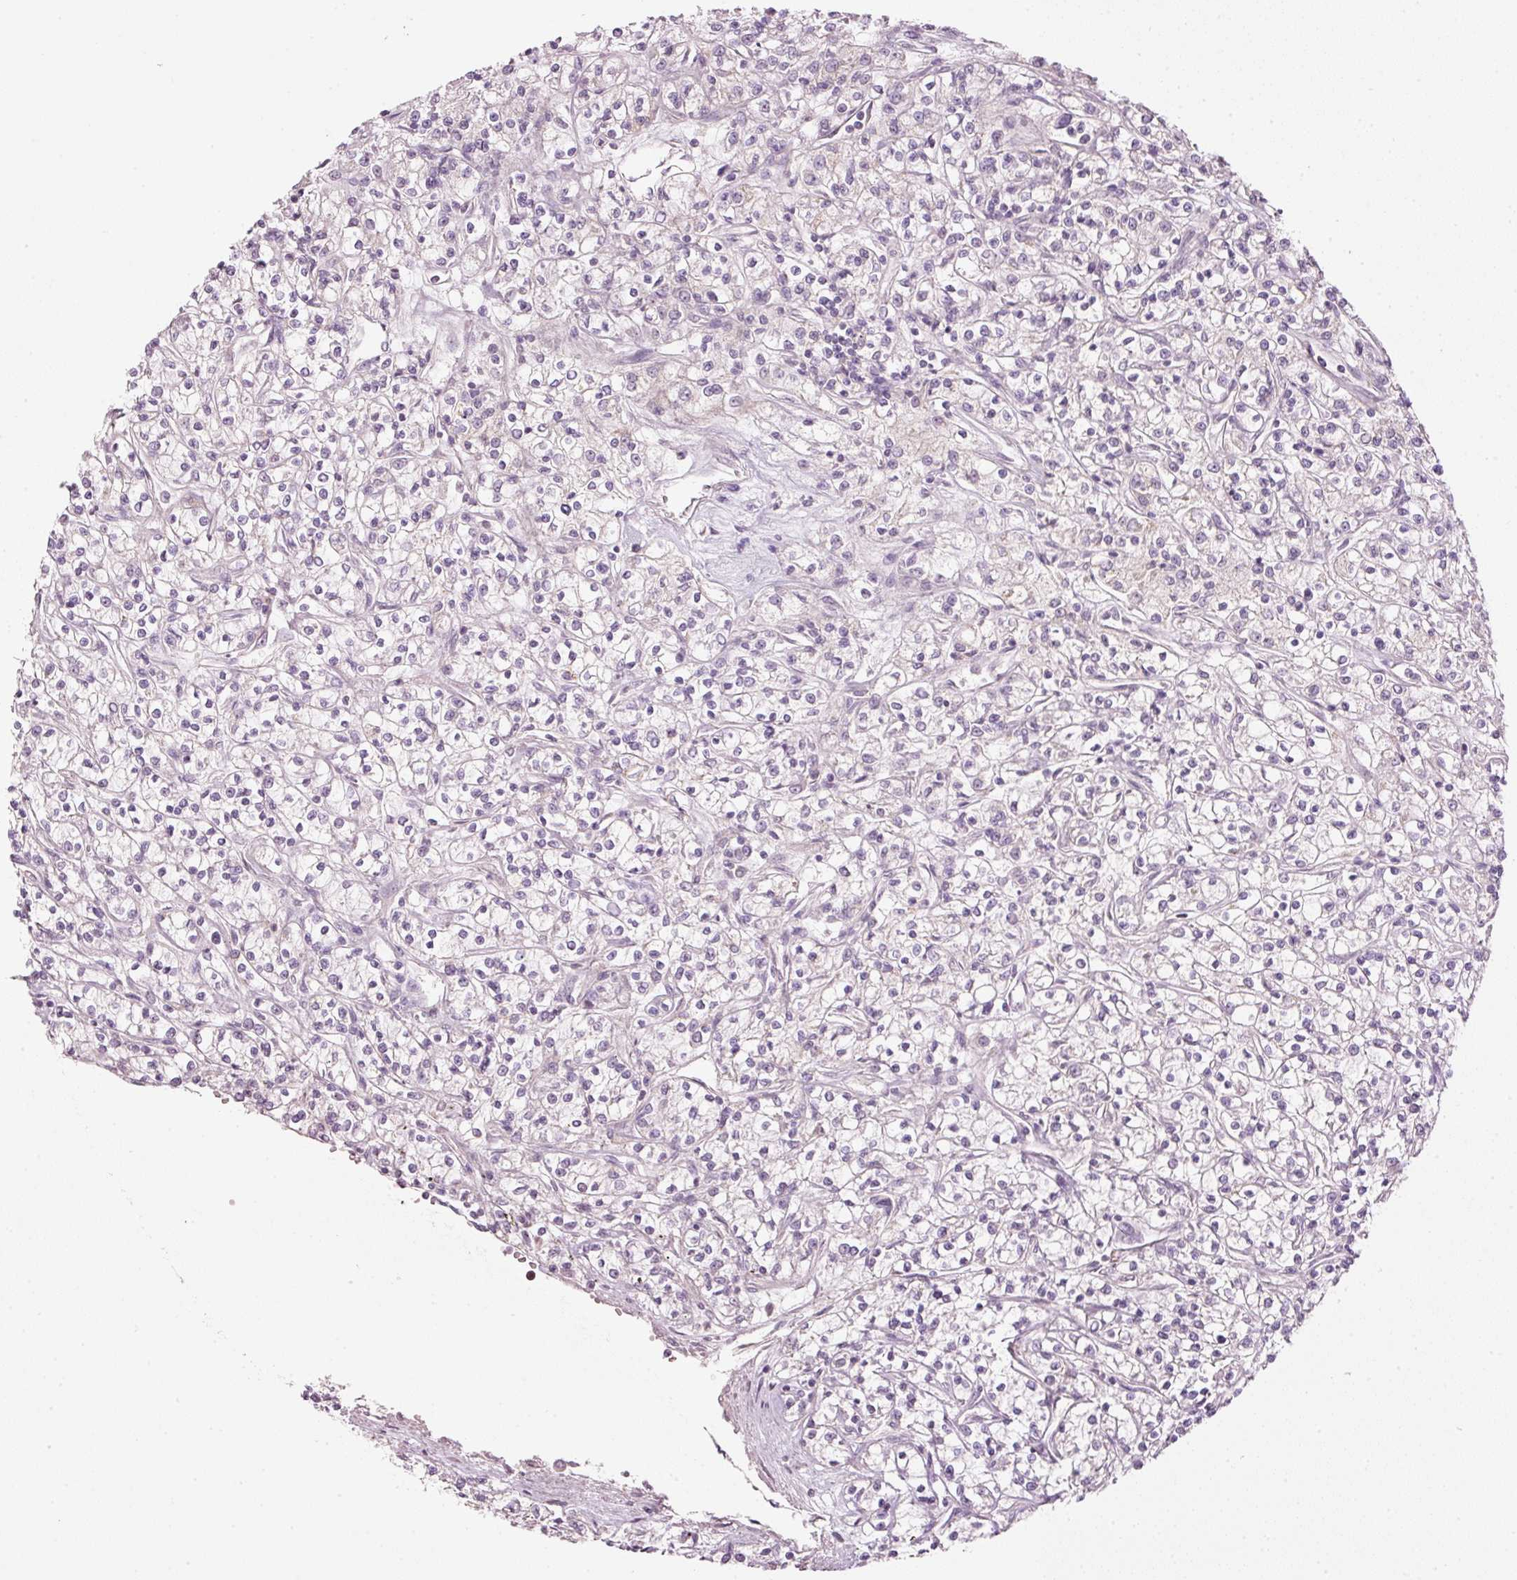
{"staining": {"intensity": "negative", "quantity": "none", "location": "none"}, "tissue": "renal cancer", "cell_type": "Tumor cells", "image_type": "cancer", "snomed": [{"axis": "morphology", "description": "Adenocarcinoma, NOS"}, {"axis": "topography", "description": "Kidney"}], "caption": "Tumor cells are negative for protein expression in human renal adenocarcinoma.", "gene": "CDC20B", "patient": {"sex": "female", "age": 59}}